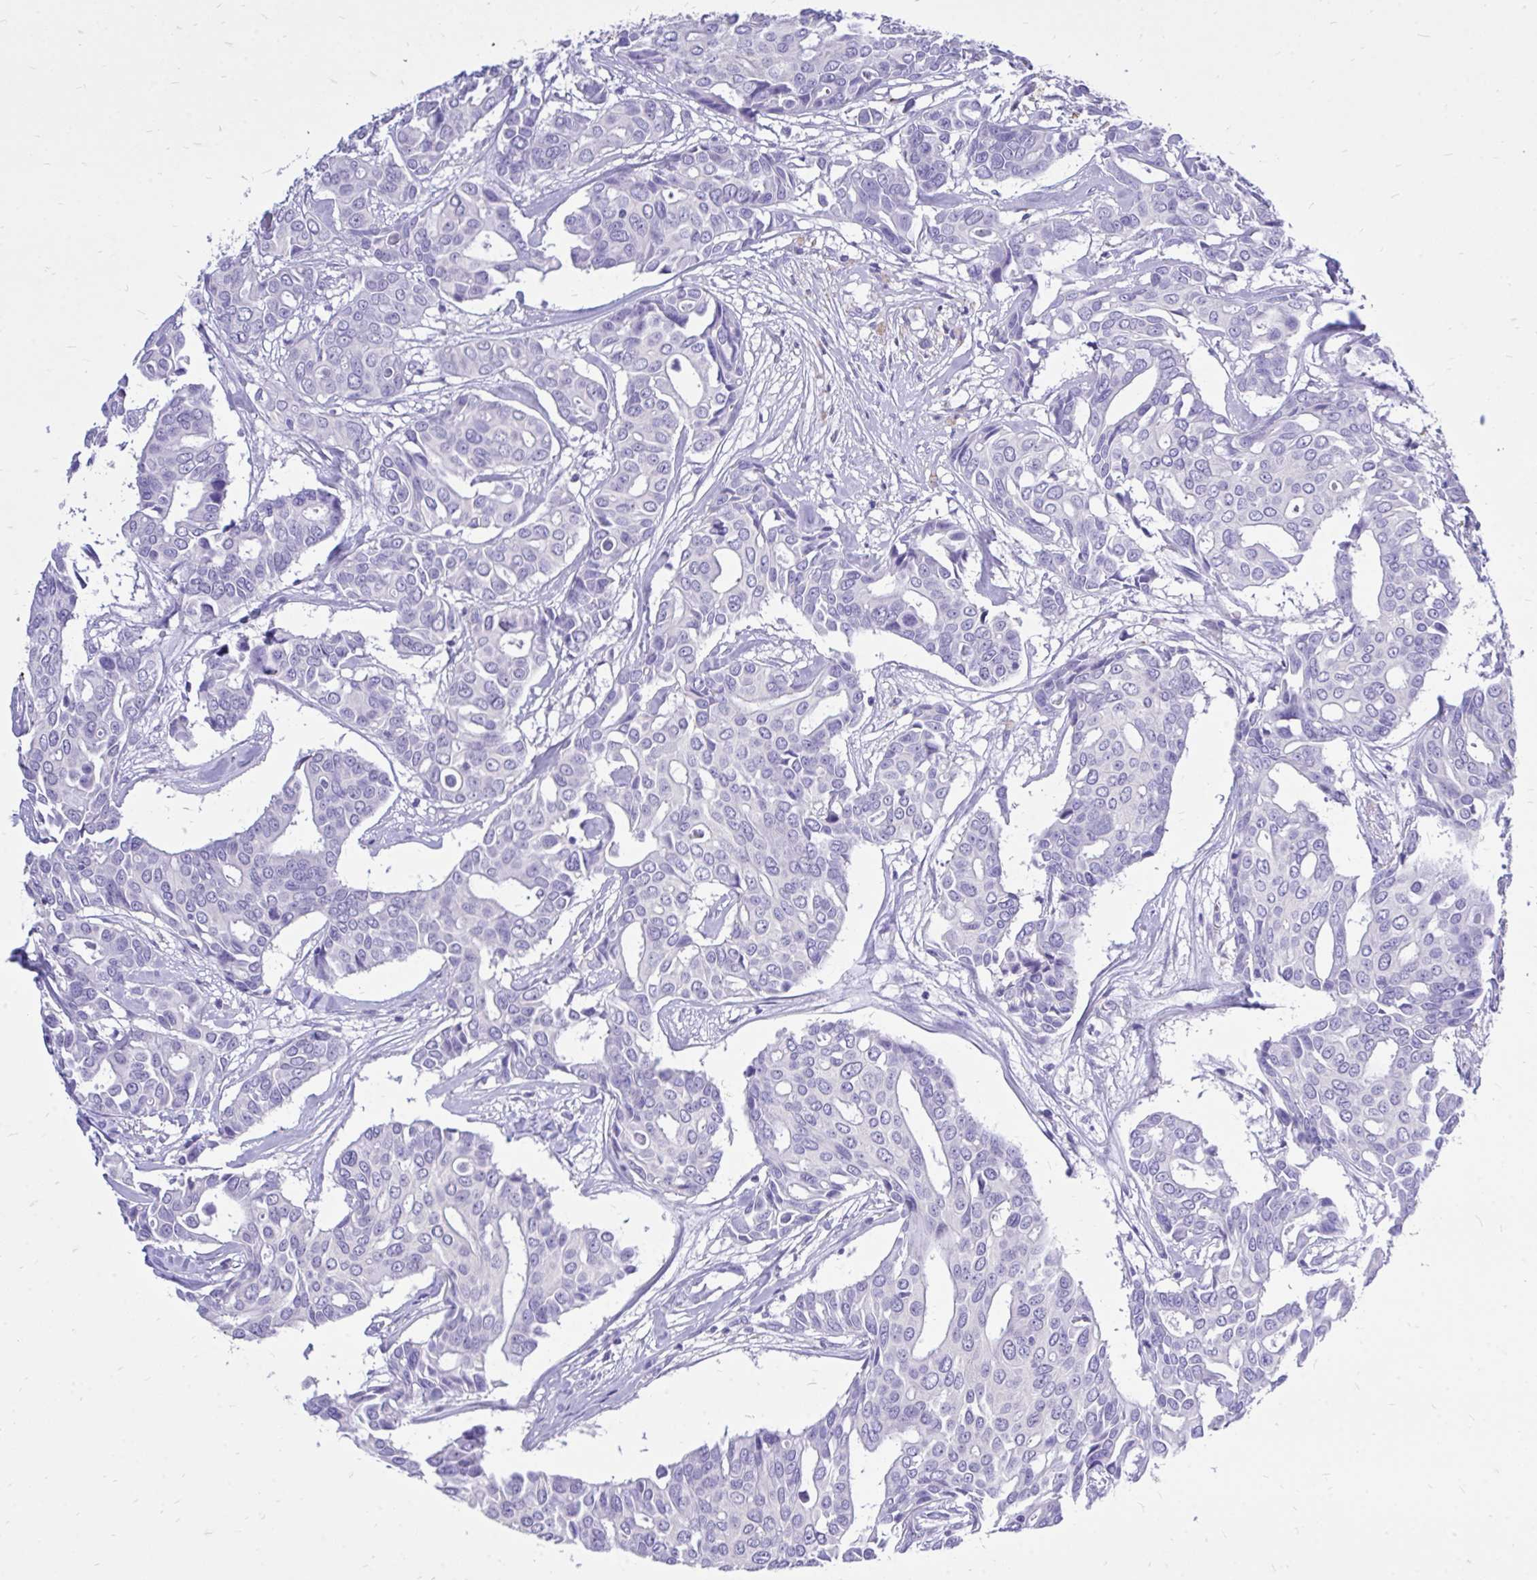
{"staining": {"intensity": "negative", "quantity": "none", "location": "none"}, "tissue": "breast cancer", "cell_type": "Tumor cells", "image_type": "cancer", "snomed": [{"axis": "morphology", "description": "Duct carcinoma"}, {"axis": "topography", "description": "Breast"}], "caption": "Tumor cells show no significant protein positivity in breast infiltrating ductal carcinoma.", "gene": "MON1A", "patient": {"sex": "female", "age": 54}}